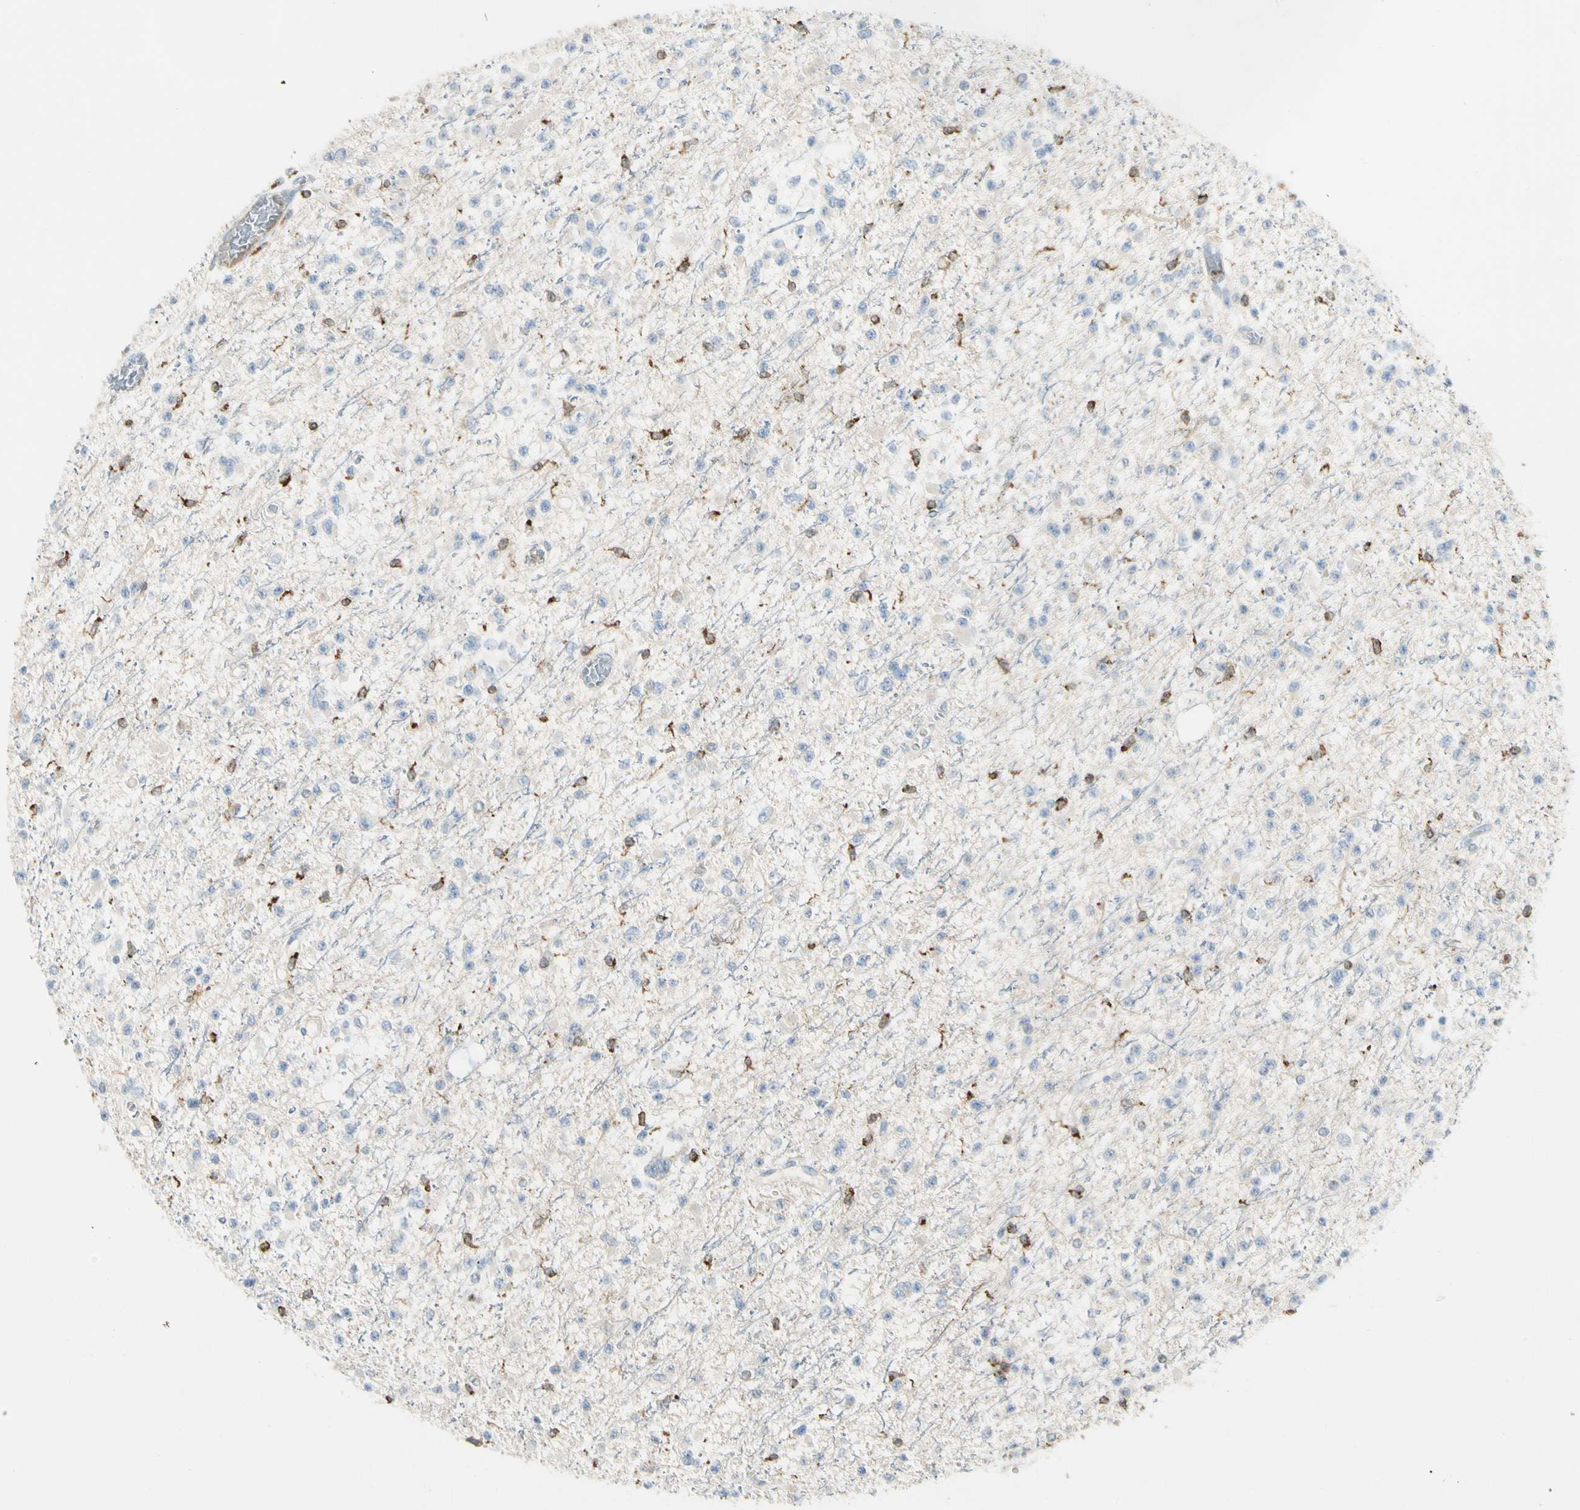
{"staining": {"intensity": "negative", "quantity": "none", "location": "none"}, "tissue": "glioma", "cell_type": "Tumor cells", "image_type": "cancer", "snomed": [{"axis": "morphology", "description": "Glioma, malignant, Low grade"}, {"axis": "topography", "description": "Brain"}], "caption": "Tumor cells are negative for protein expression in human glioma. (Brightfield microscopy of DAB immunohistochemistry at high magnification).", "gene": "LPCAT2", "patient": {"sex": "female", "age": 22}}